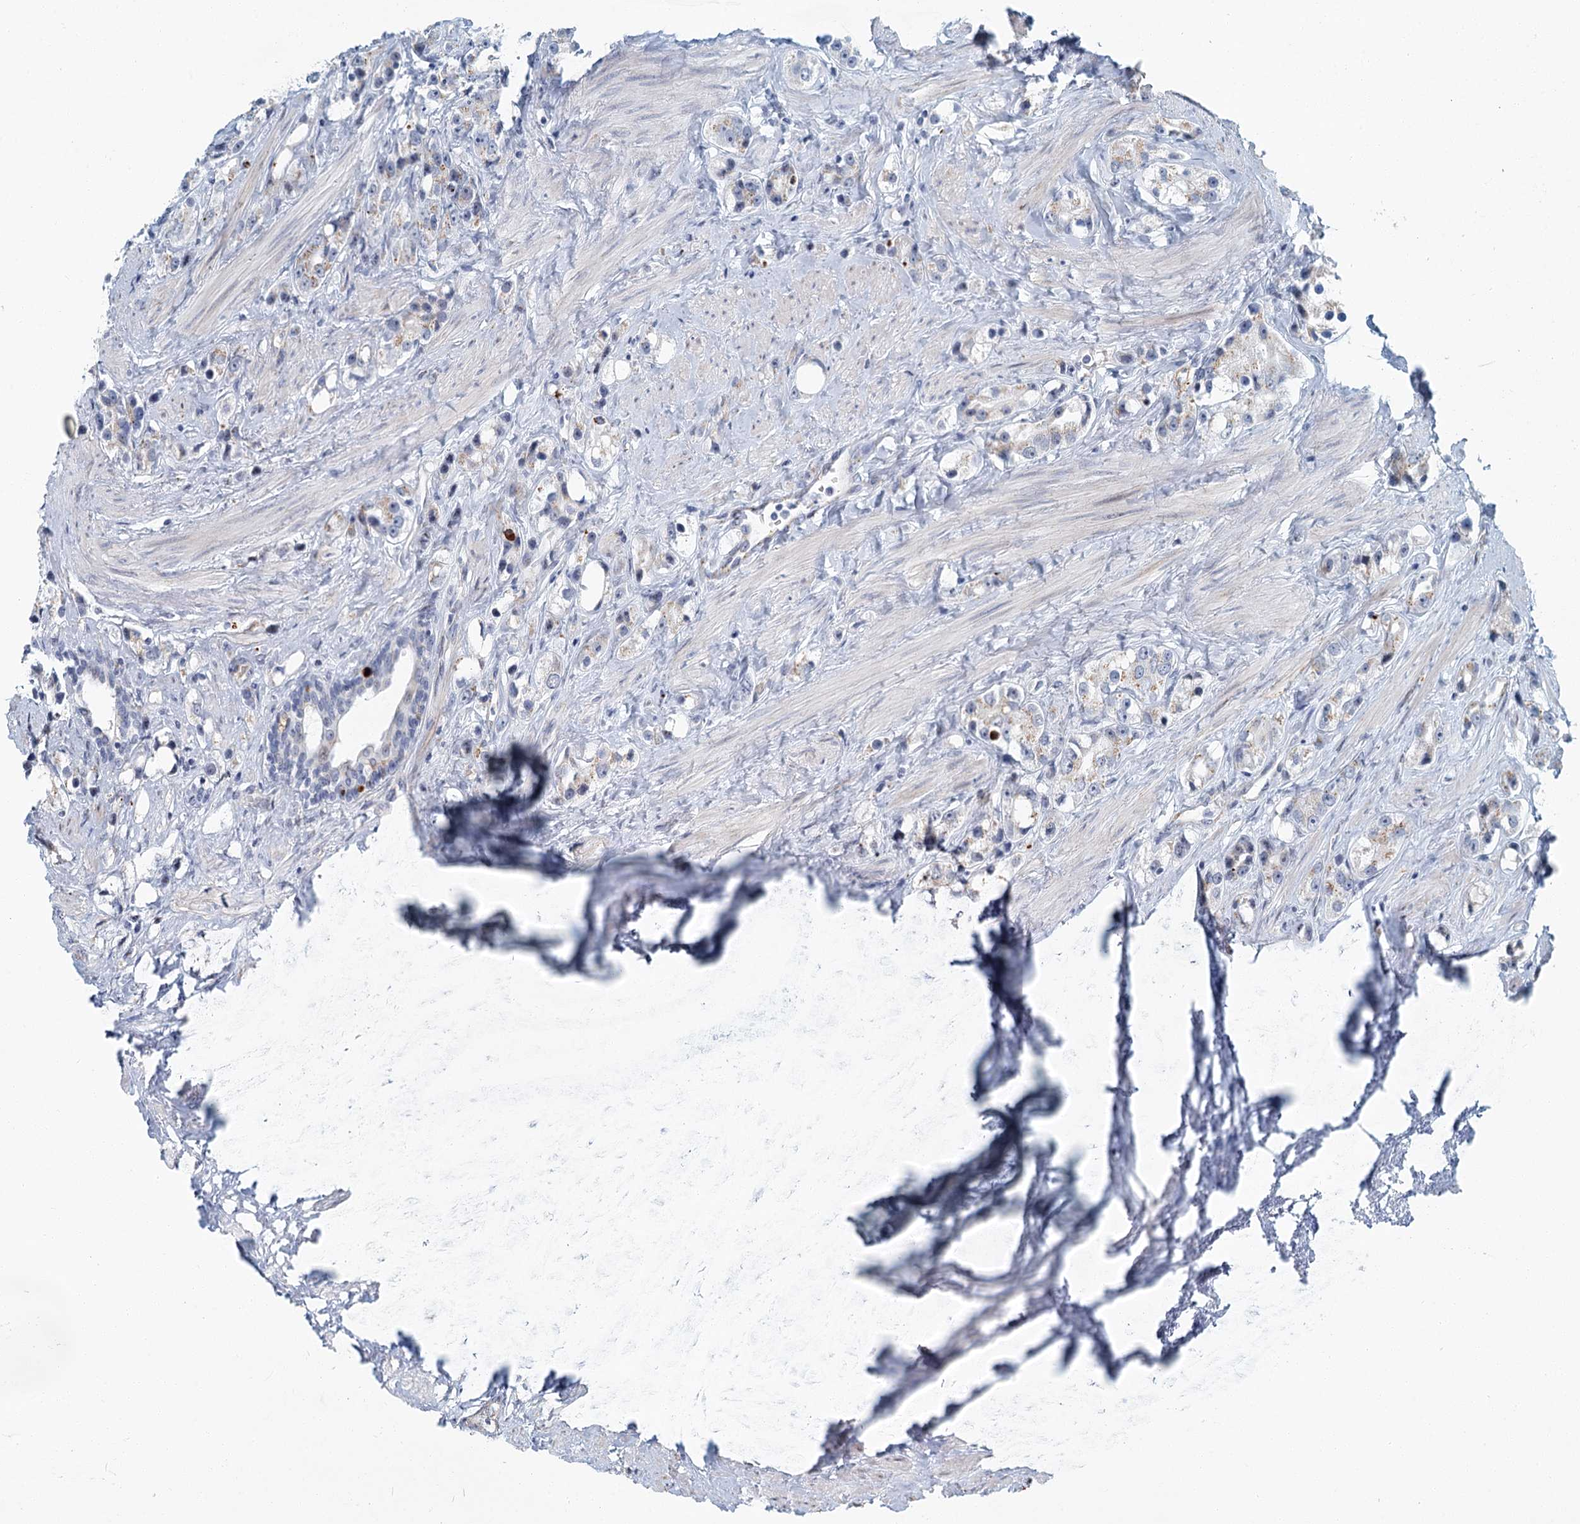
{"staining": {"intensity": "weak", "quantity": "25%-75%", "location": "cytoplasmic/membranous"}, "tissue": "prostate cancer", "cell_type": "Tumor cells", "image_type": "cancer", "snomed": [{"axis": "morphology", "description": "Adenocarcinoma, NOS"}, {"axis": "topography", "description": "Prostate"}], "caption": "IHC histopathology image of neoplastic tissue: adenocarcinoma (prostate) stained using immunohistochemistry displays low levels of weak protein expression localized specifically in the cytoplasmic/membranous of tumor cells, appearing as a cytoplasmic/membranous brown color.", "gene": "ZNF527", "patient": {"sex": "male", "age": 79}}